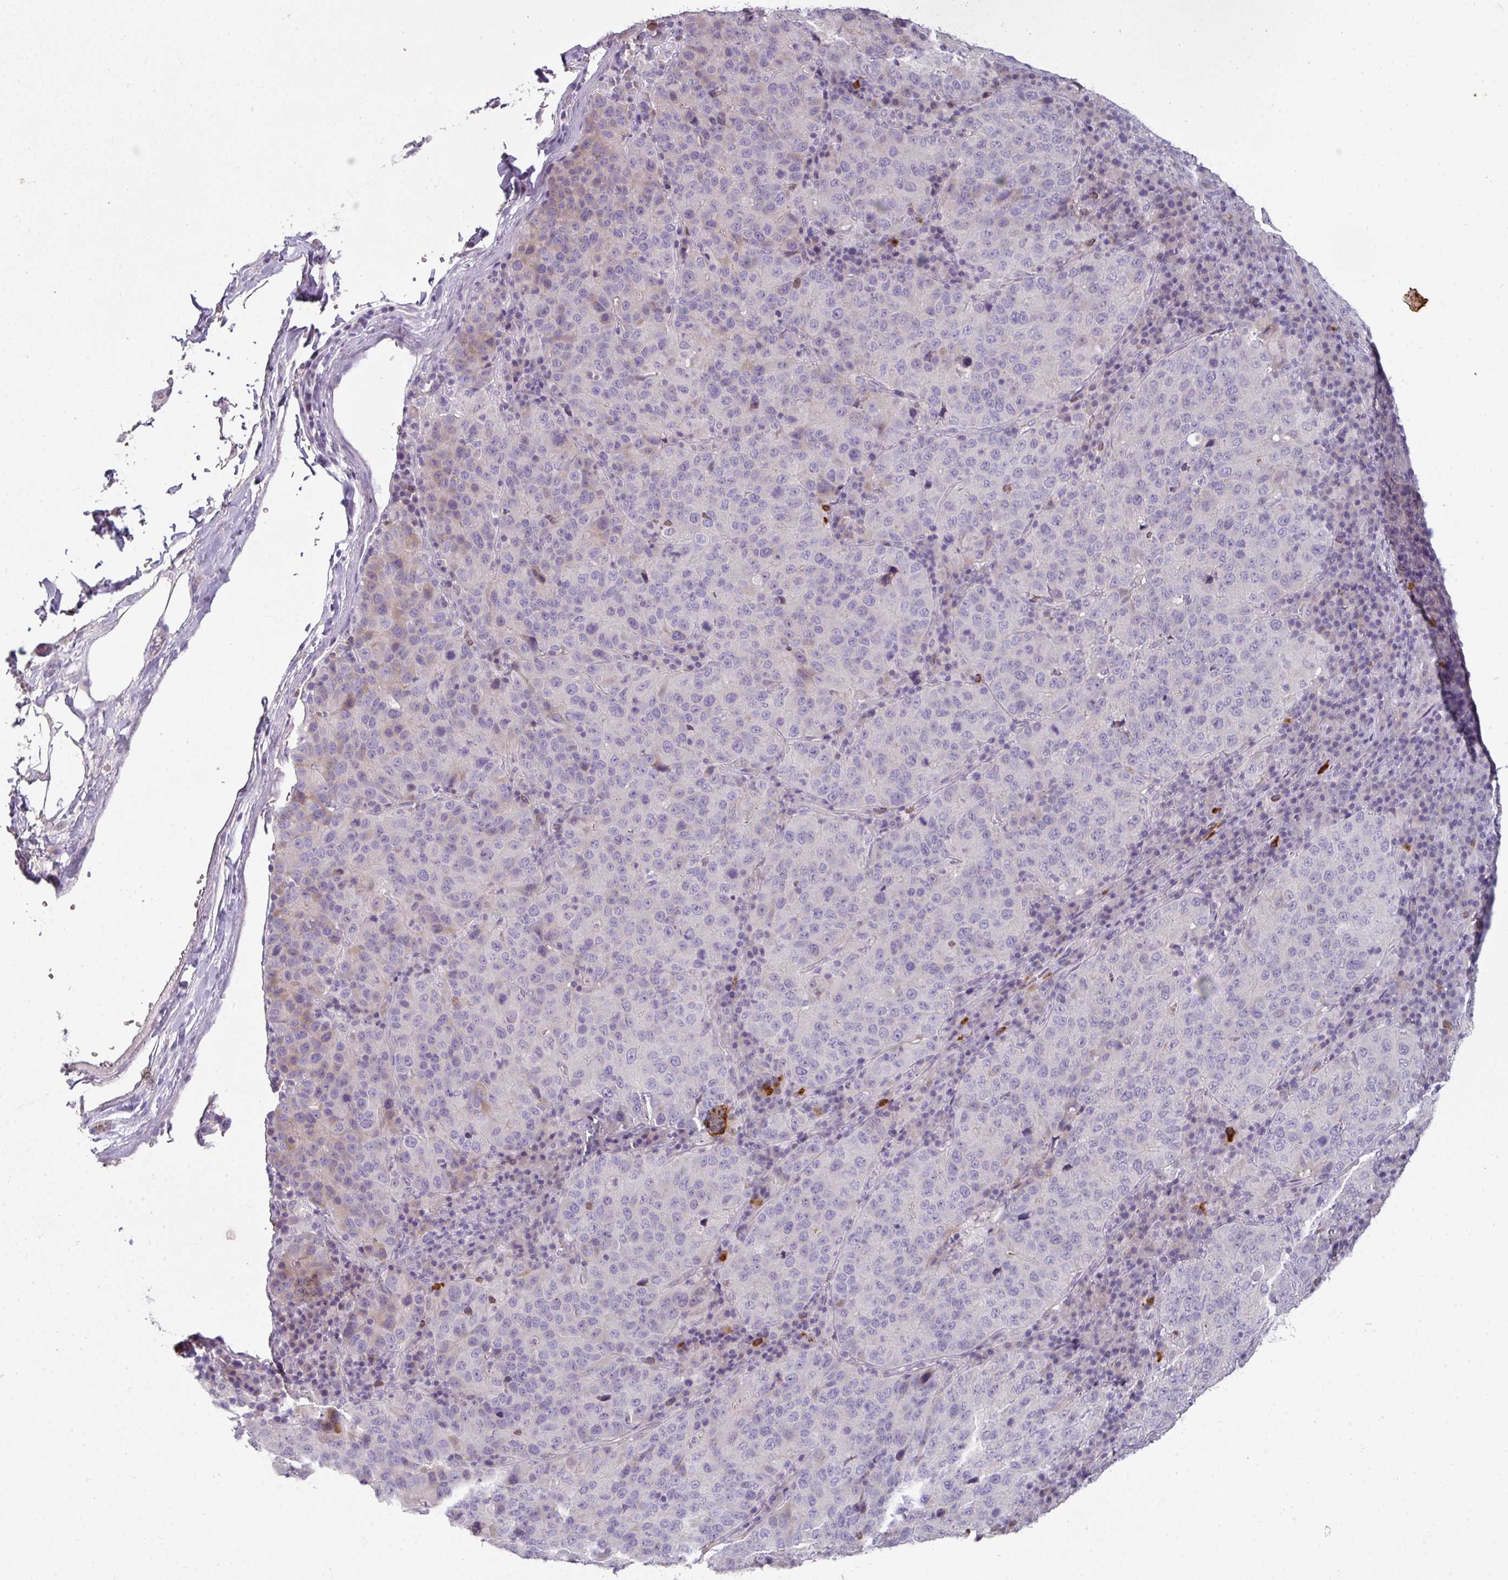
{"staining": {"intensity": "weak", "quantity": "<25%", "location": "cytoplasmic/membranous"}, "tissue": "stomach cancer", "cell_type": "Tumor cells", "image_type": "cancer", "snomed": [{"axis": "morphology", "description": "Adenocarcinoma, NOS"}, {"axis": "topography", "description": "Stomach"}], "caption": "Immunohistochemical staining of human stomach adenocarcinoma demonstrates no significant positivity in tumor cells.", "gene": "FHAD1", "patient": {"sex": "male", "age": 71}}